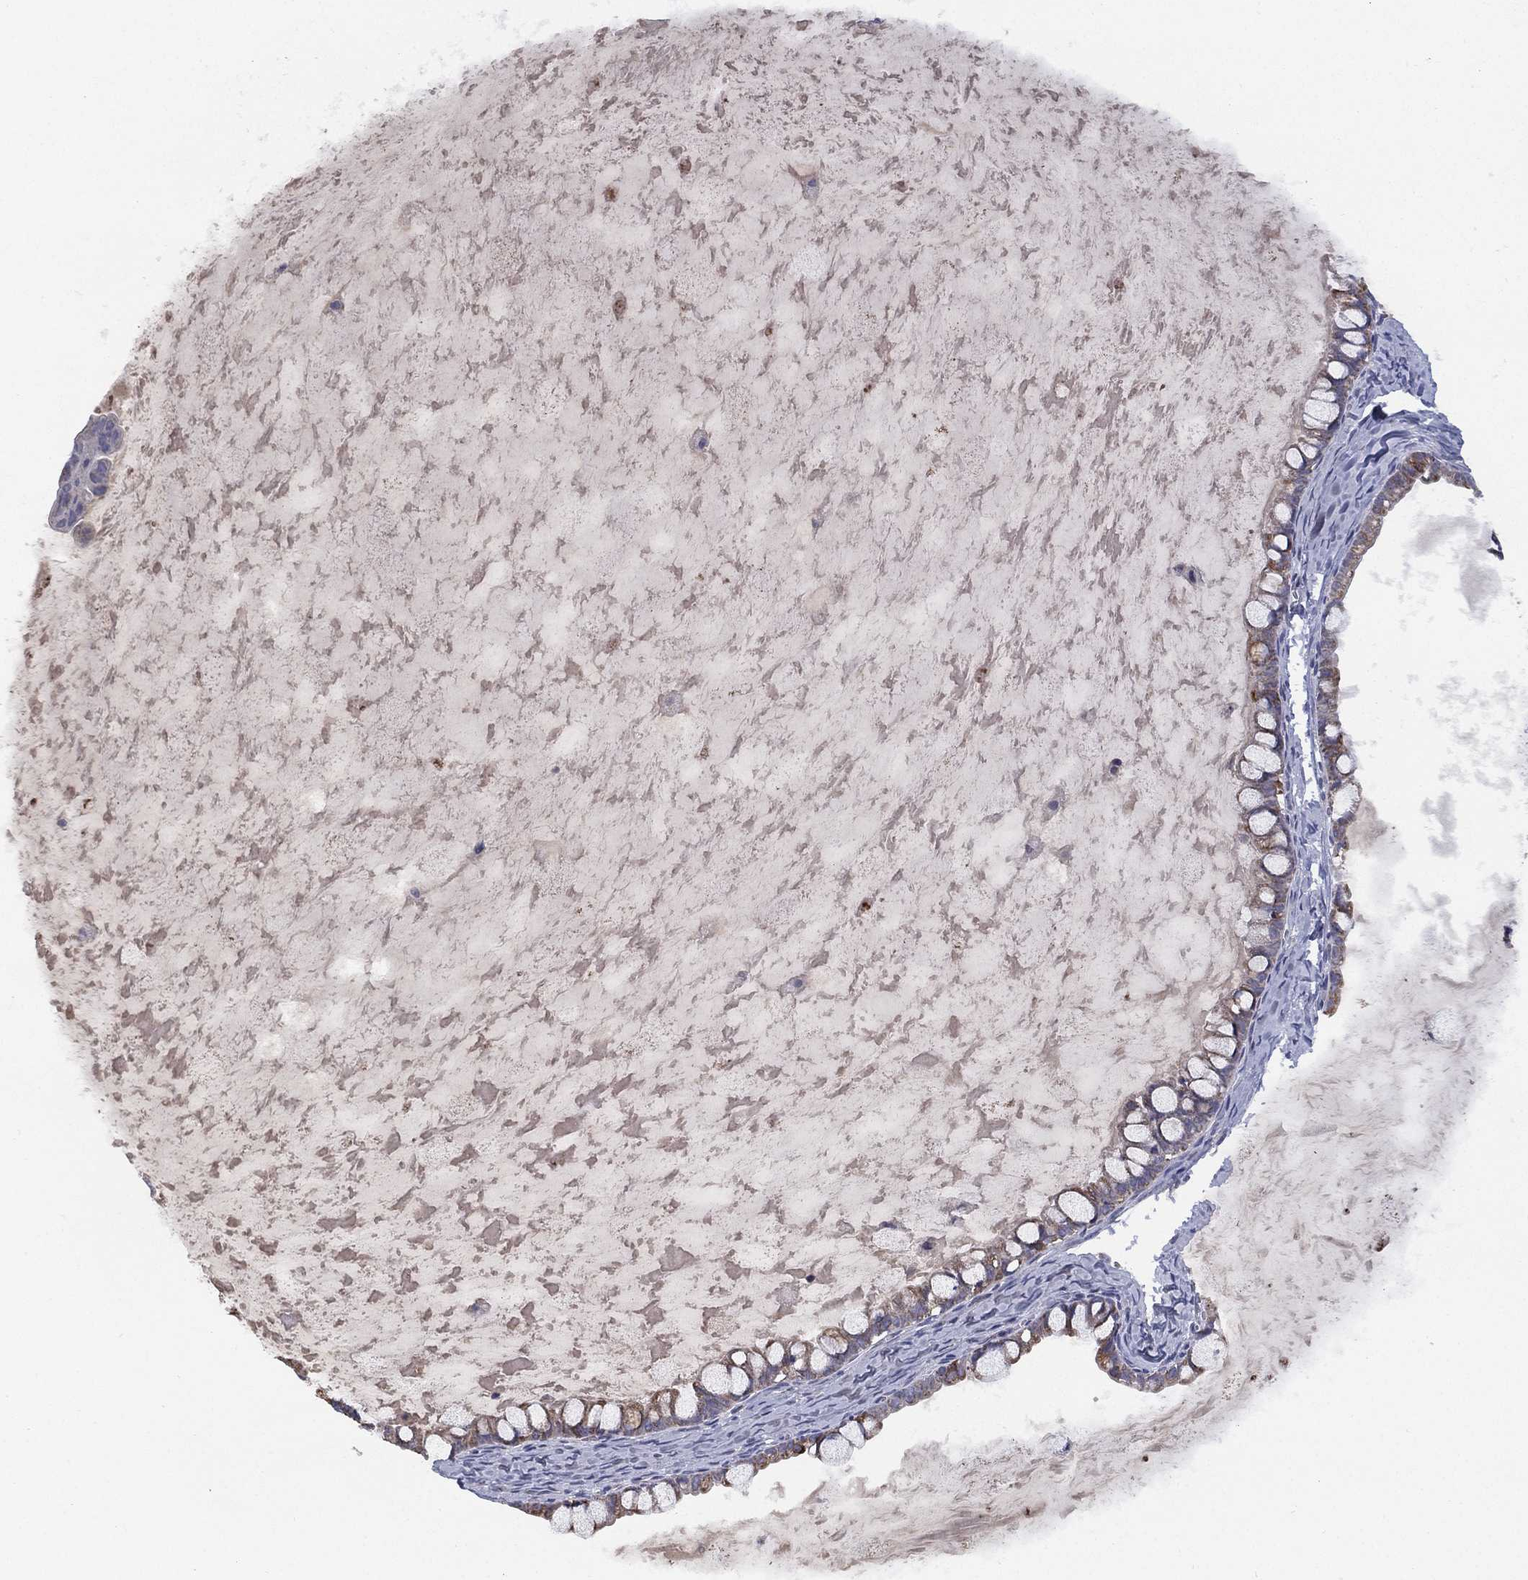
{"staining": {"intensity": "weak", "quantity": "25%-75%", "location": "cytoplasmic/membranous"}, "tissue": "ovarian cancer", "cell_type": "Tumor cells", "image_type": "cancer", "snomed": [{"axis": "morphology", "description": "Cystadenocarcinoma, mucinous, NOS"}, {"axis": "topography", "description": "Ovary"}], "caption": "Weak cytoplasmic/membranous positivity for a protein is seen in about 25%-75% of tumor cells of ovarian mucinous cystadenocarcinoma using immunohistochemistry.", "gene": "PPP2R5A", "patient": {"sex": "female", "age": 63}}